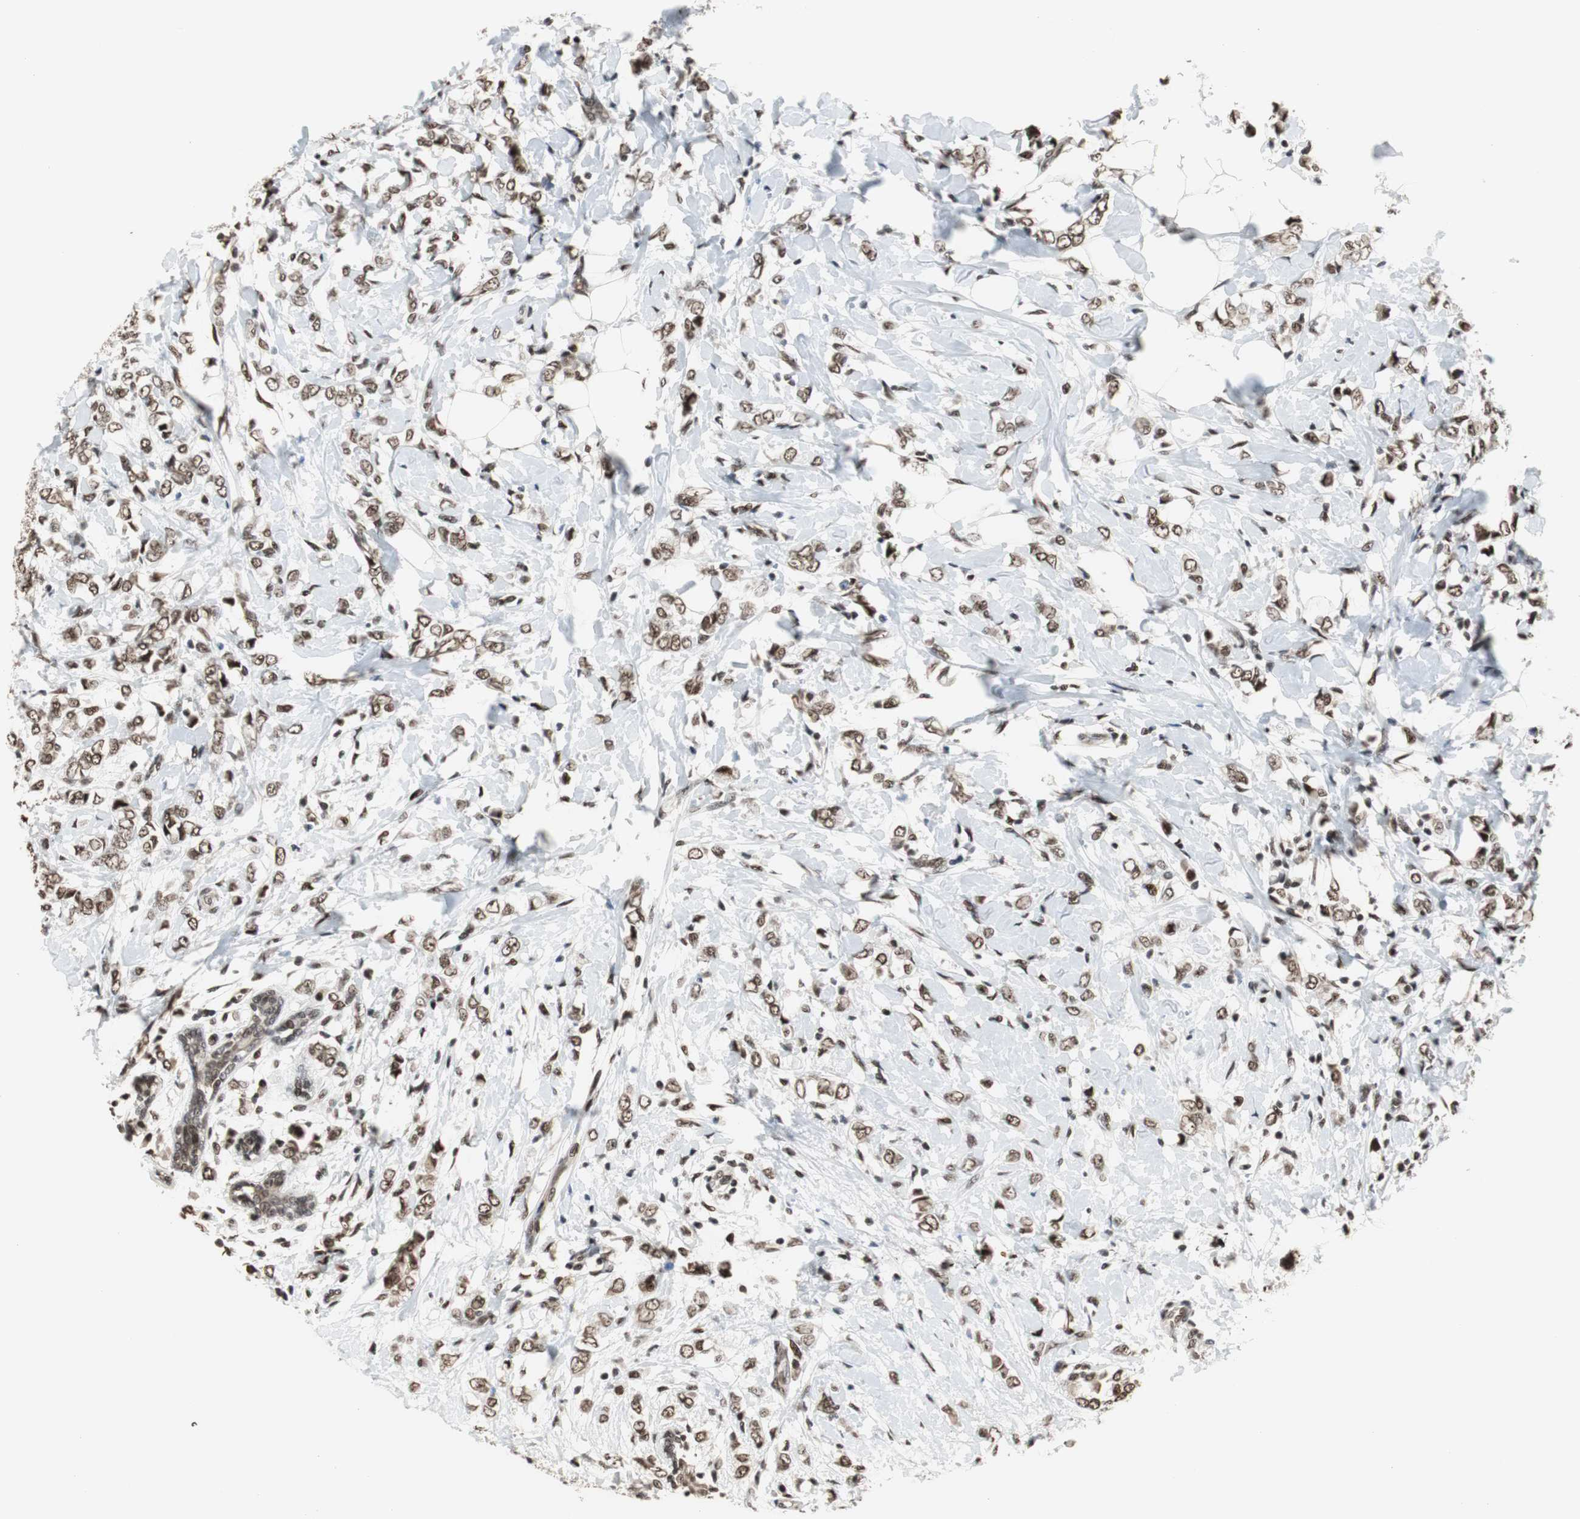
{"staining": {"intensity": "moderate", "quantity": ">75%", "location": "nuclear"}, "tissue": "breast cancer", "cell_type": "Tumor cells", "image_type": "cancer", "snomed": [{"axis": "morphology", "description": "Normal tissue, NOS"}, {"axis": "morphology", "description": "Lobular carcinoma"}, {"axis": "topography", "description": "Breast"}], "caption": "About >75% of tumor cells in human lobular carcinoma (breast) reveal moderate nuclear protein positivity as visualized by brown immunohistochemical staining.", "gene": "CDK9", "patient": {"sex": "female", "age": 47}}